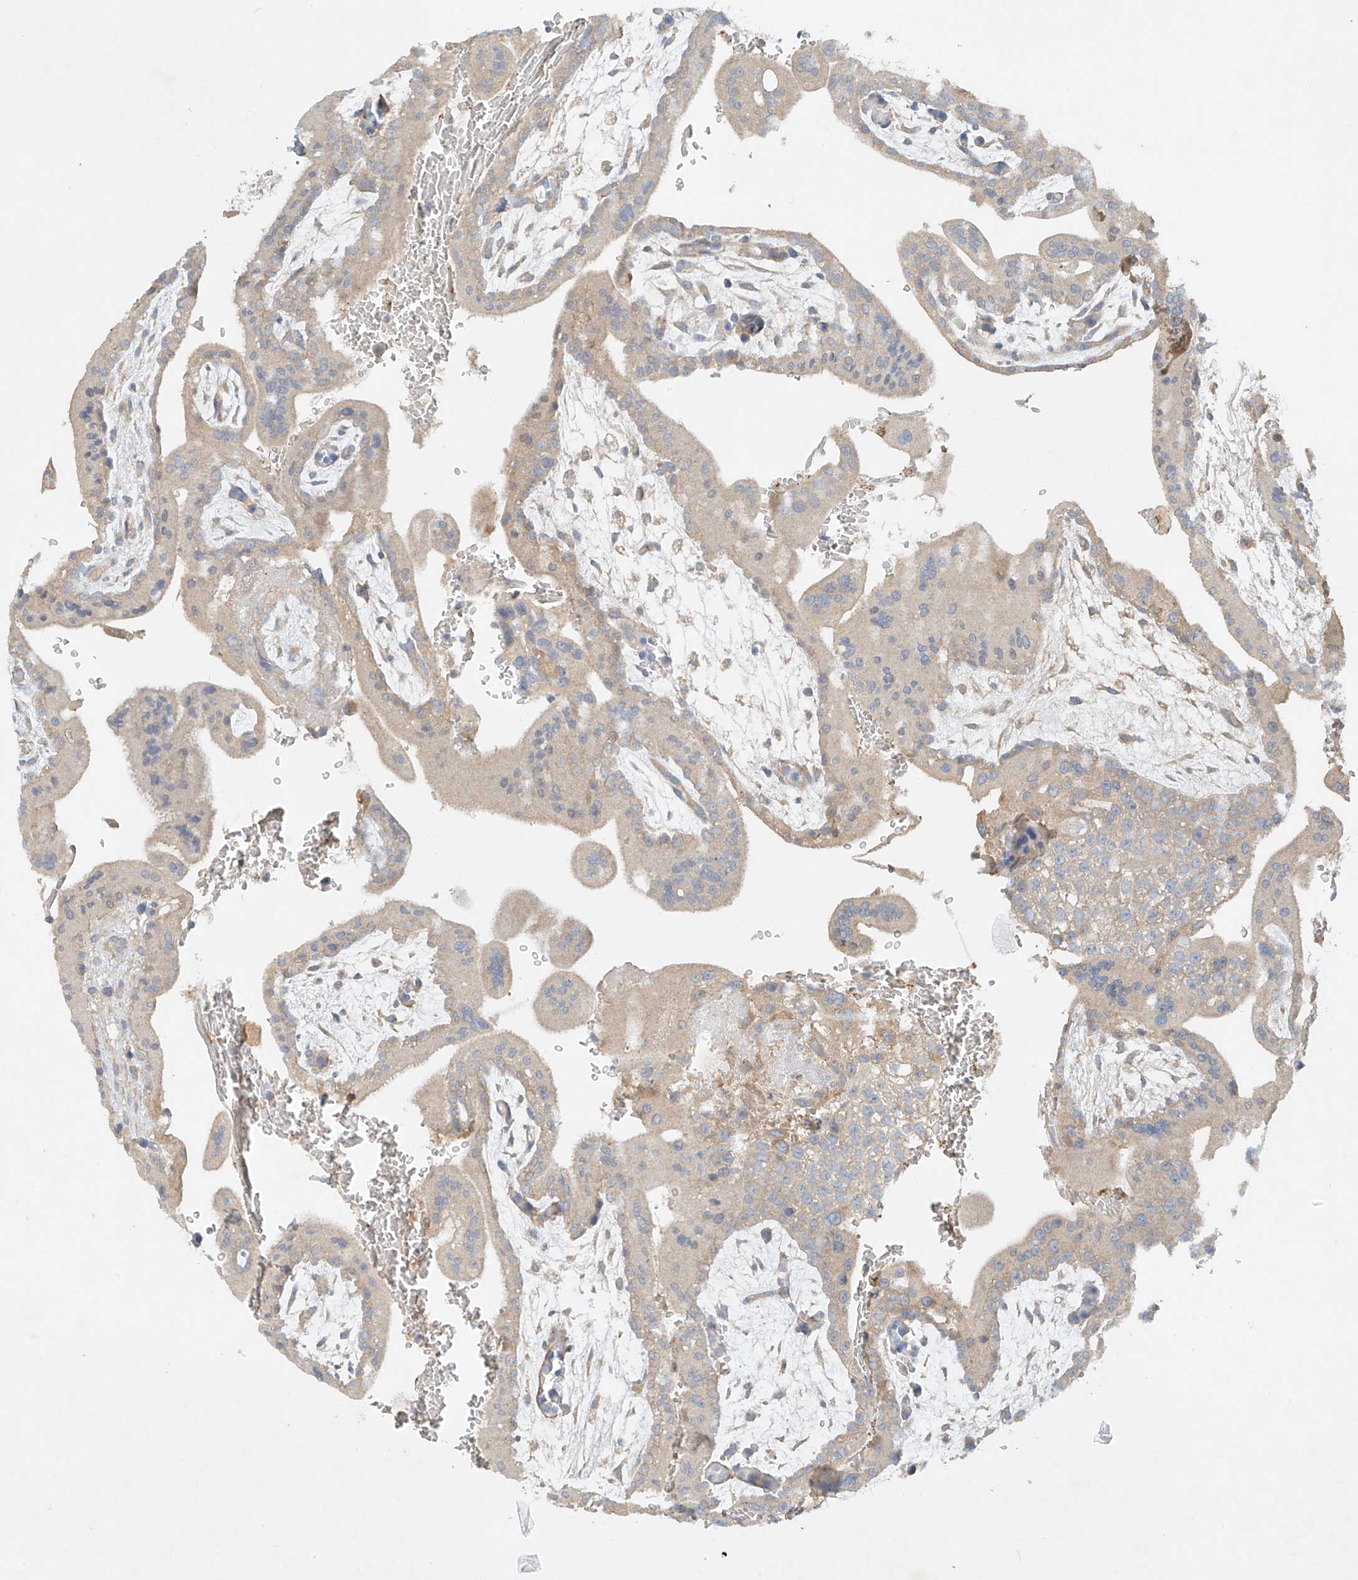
{"staining": {"intensity": "moderate", "quantity": ">75%", "location": "cytoplasmic/membranous"}, "tissue": "placenta", "cell_type": "Decidual cells", "image_type": "normal", "snomed": [{"axis": "morphology", "description": "Normal tissue, NOS"}, {"axis": "topography", "description": "Placenta"}], "caption": "A medium amount of moderate cytoplasmic/membranous positivity is seen in about >75% of decidual cells in unremarkable placenta. The staining was performed using DAB to visualize the protein expression in brown, while the nuclei were stained in blue with hematoxylin (Magnification: 20x).", "gene": "ENSG00000266202", "patient": {"sex": "female", "age": 35}}